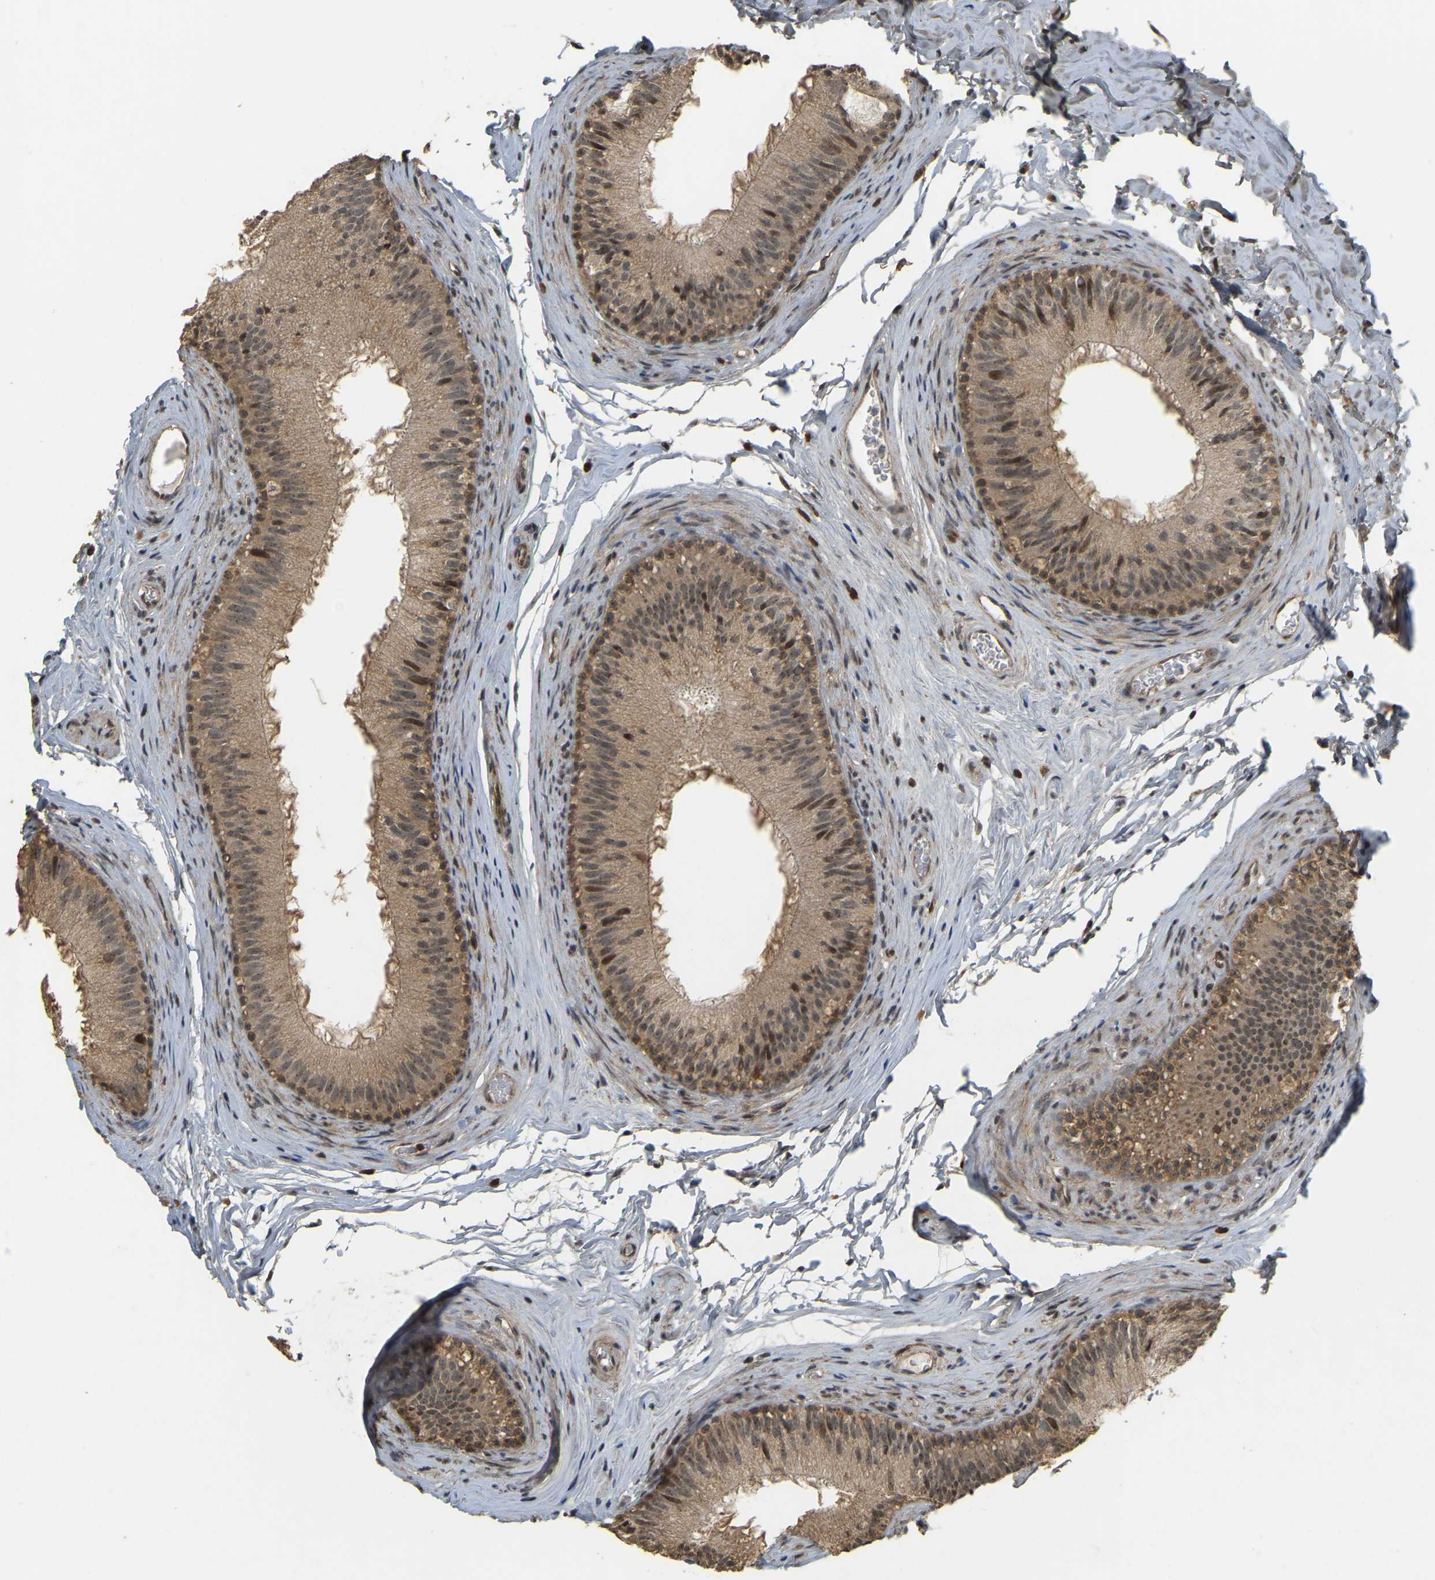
{"staining": {"intensity": "moderate", "quantity": ">75%", "location": "cytoplasmic/membranous,nuclear"}, "tissue": "epididymis", "cell_type": "Glandular cells", "image_type": "normal", "snomed": [{"axis": "morphology", "description": "Normal tissue, NOS"}, {"axis": "topography", "description": "Testis"}, {"axis": "topography", "description": "Epididymis"}], "caption": "An immunohistochemistry (IHC) micrograph of unremarkable tissue is shown. Protein staining in brown shows moderate cytoplasmic/membranous,nuclear positivity in epididymis within glandular cells.", "gene": "BRF2", "patient": {"sex": "male", "age": 36}}